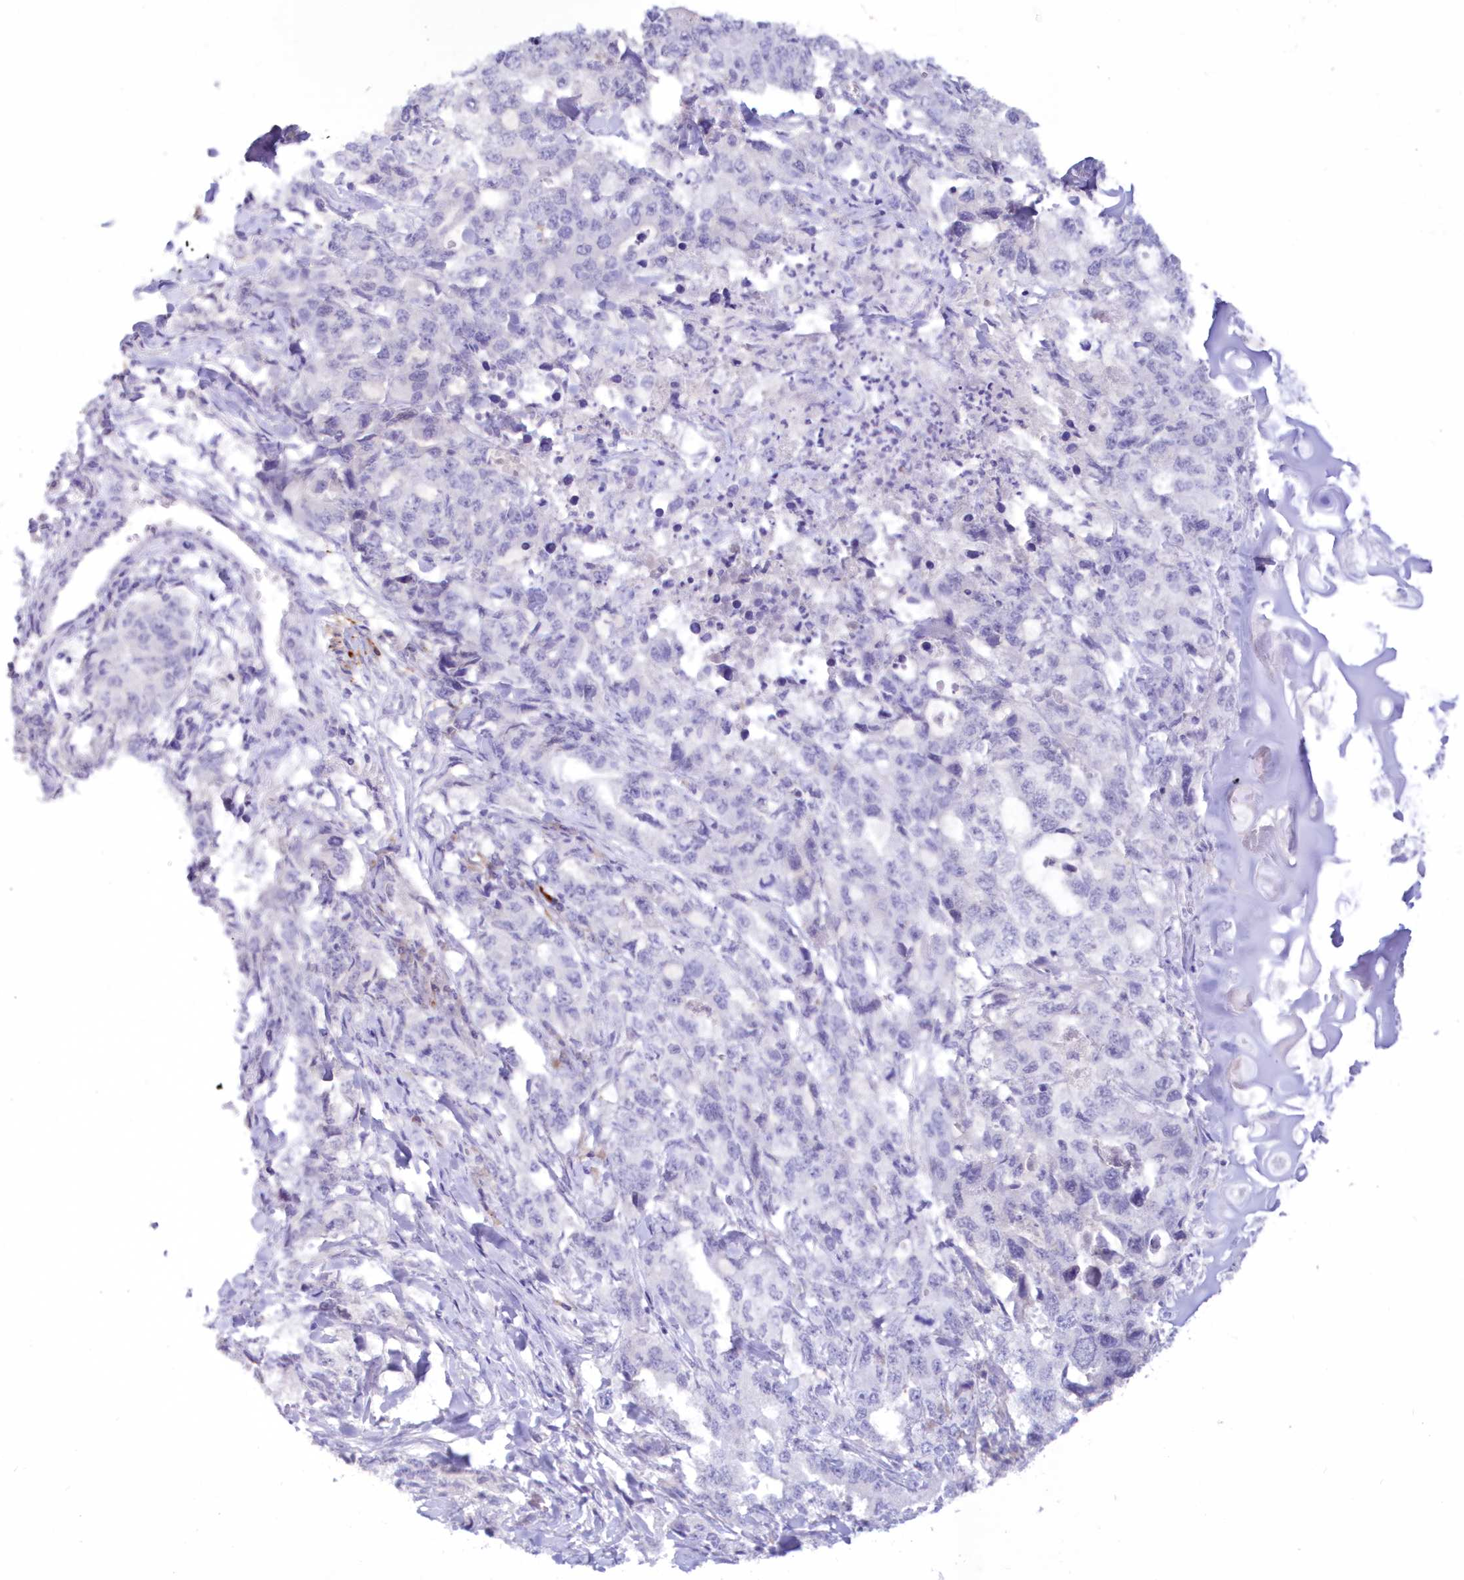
{"staining": {"intensity": "negative", "quantity": "none", "location": "none"}, "tissue": "lung cancer", "cell_type": "Tumor cells", "image_type": "cancer", "snomed": [{"axis": "morphology", "description": "Adenocarcinoma, NOS"}, {"axis": "topography", "description": "Lung"}], "caption": "Human adenocarcinoma (lung) stained for a protein using immunohistochemistry (IHC) demonstrates no positivity in tumor cells.", "gene": "SNED1", "patient": {"sex": "female", "age": 51}}